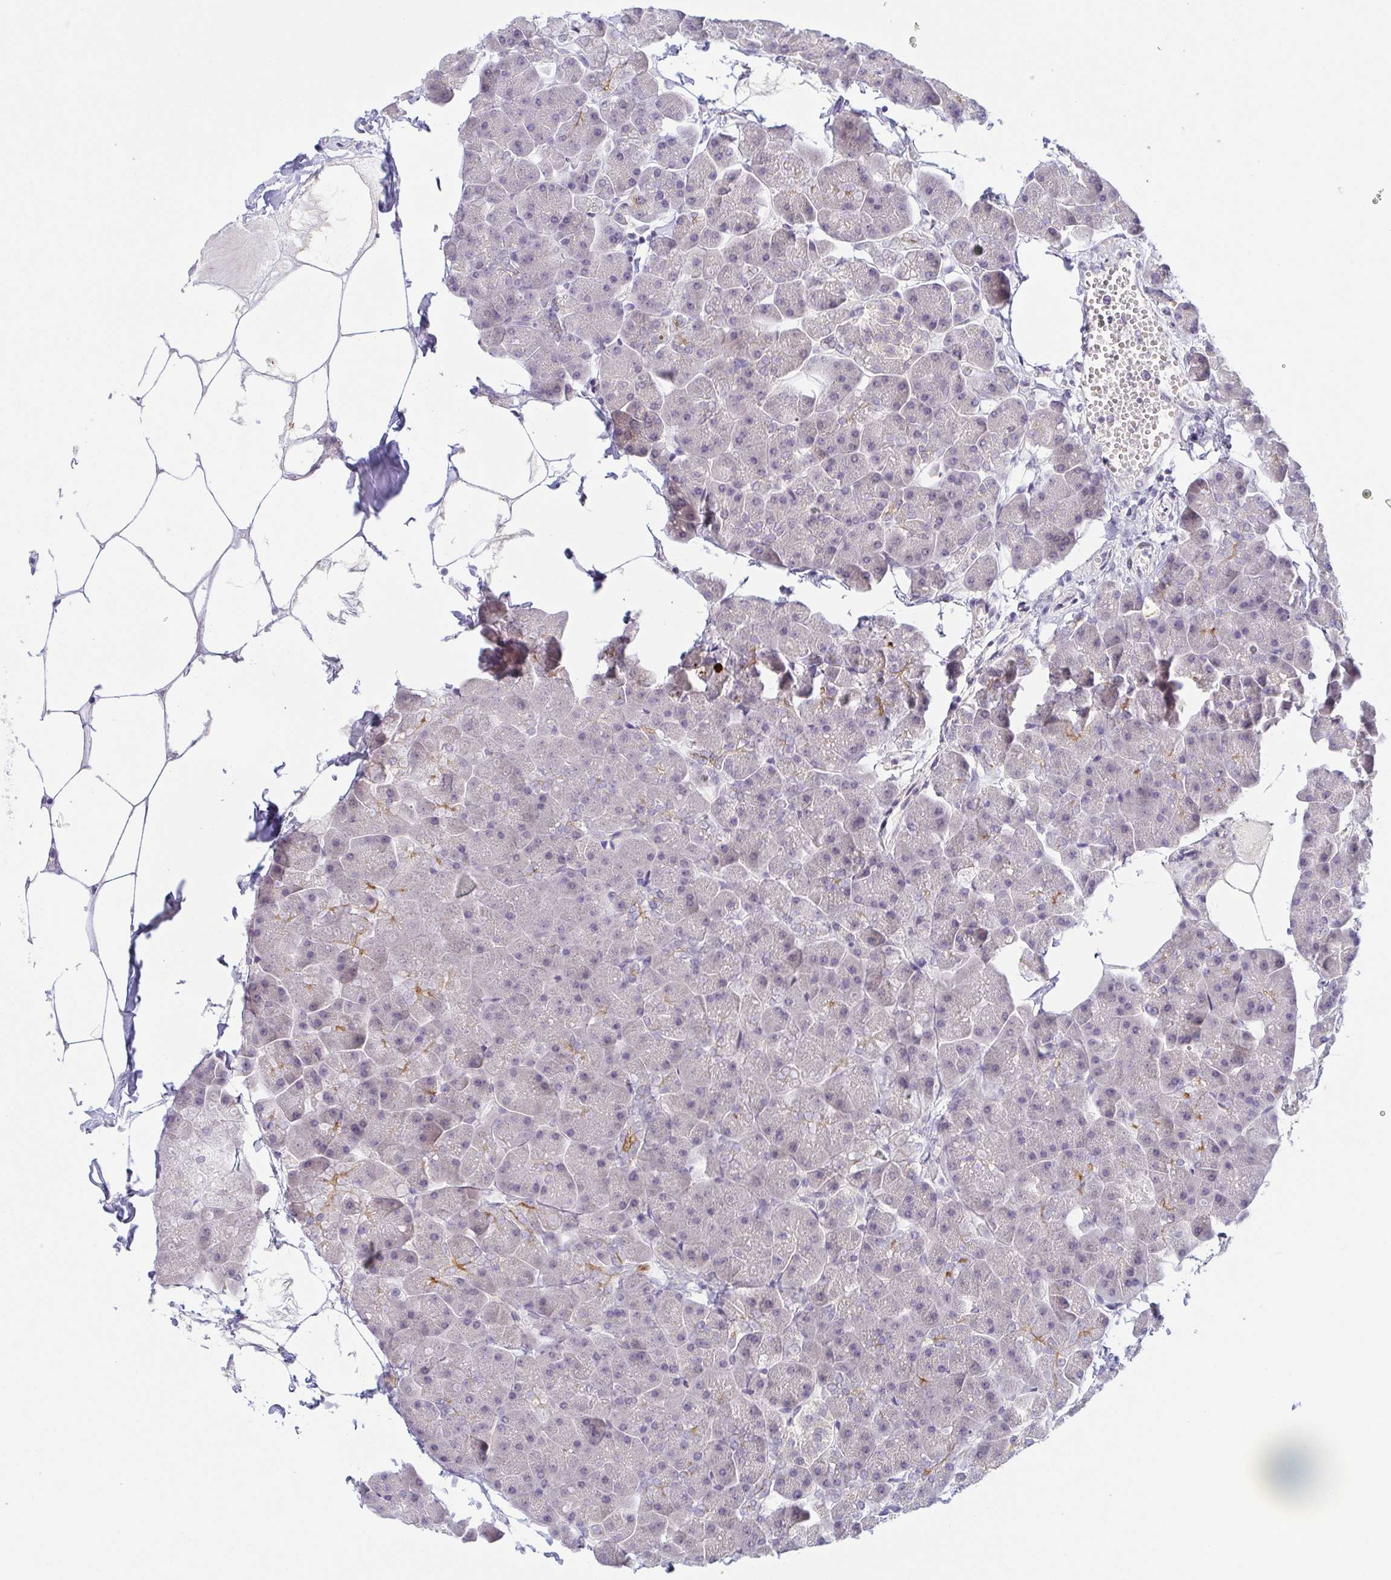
{"staining": {"intensity": "moderate", "quantity": "<25%", "location": "cytoplasmic/membranous"}, "tissue": "pancreas", "cell_type": "Exocrine glandular cells", "image_type": "normal", "snomed": [{"axis": "morphology", "description": "Normal tissue, NOS"}, {"axis": "topography", "description": "Pancreas"}], "caption": "Protein analysis of normal pancreas exhibits moderate cytoplasmic/membranous expression in about <25% of exocrine glandular cells.", "gene": "BCL2L1", "patient": {"sex": "male", "age": 35}}